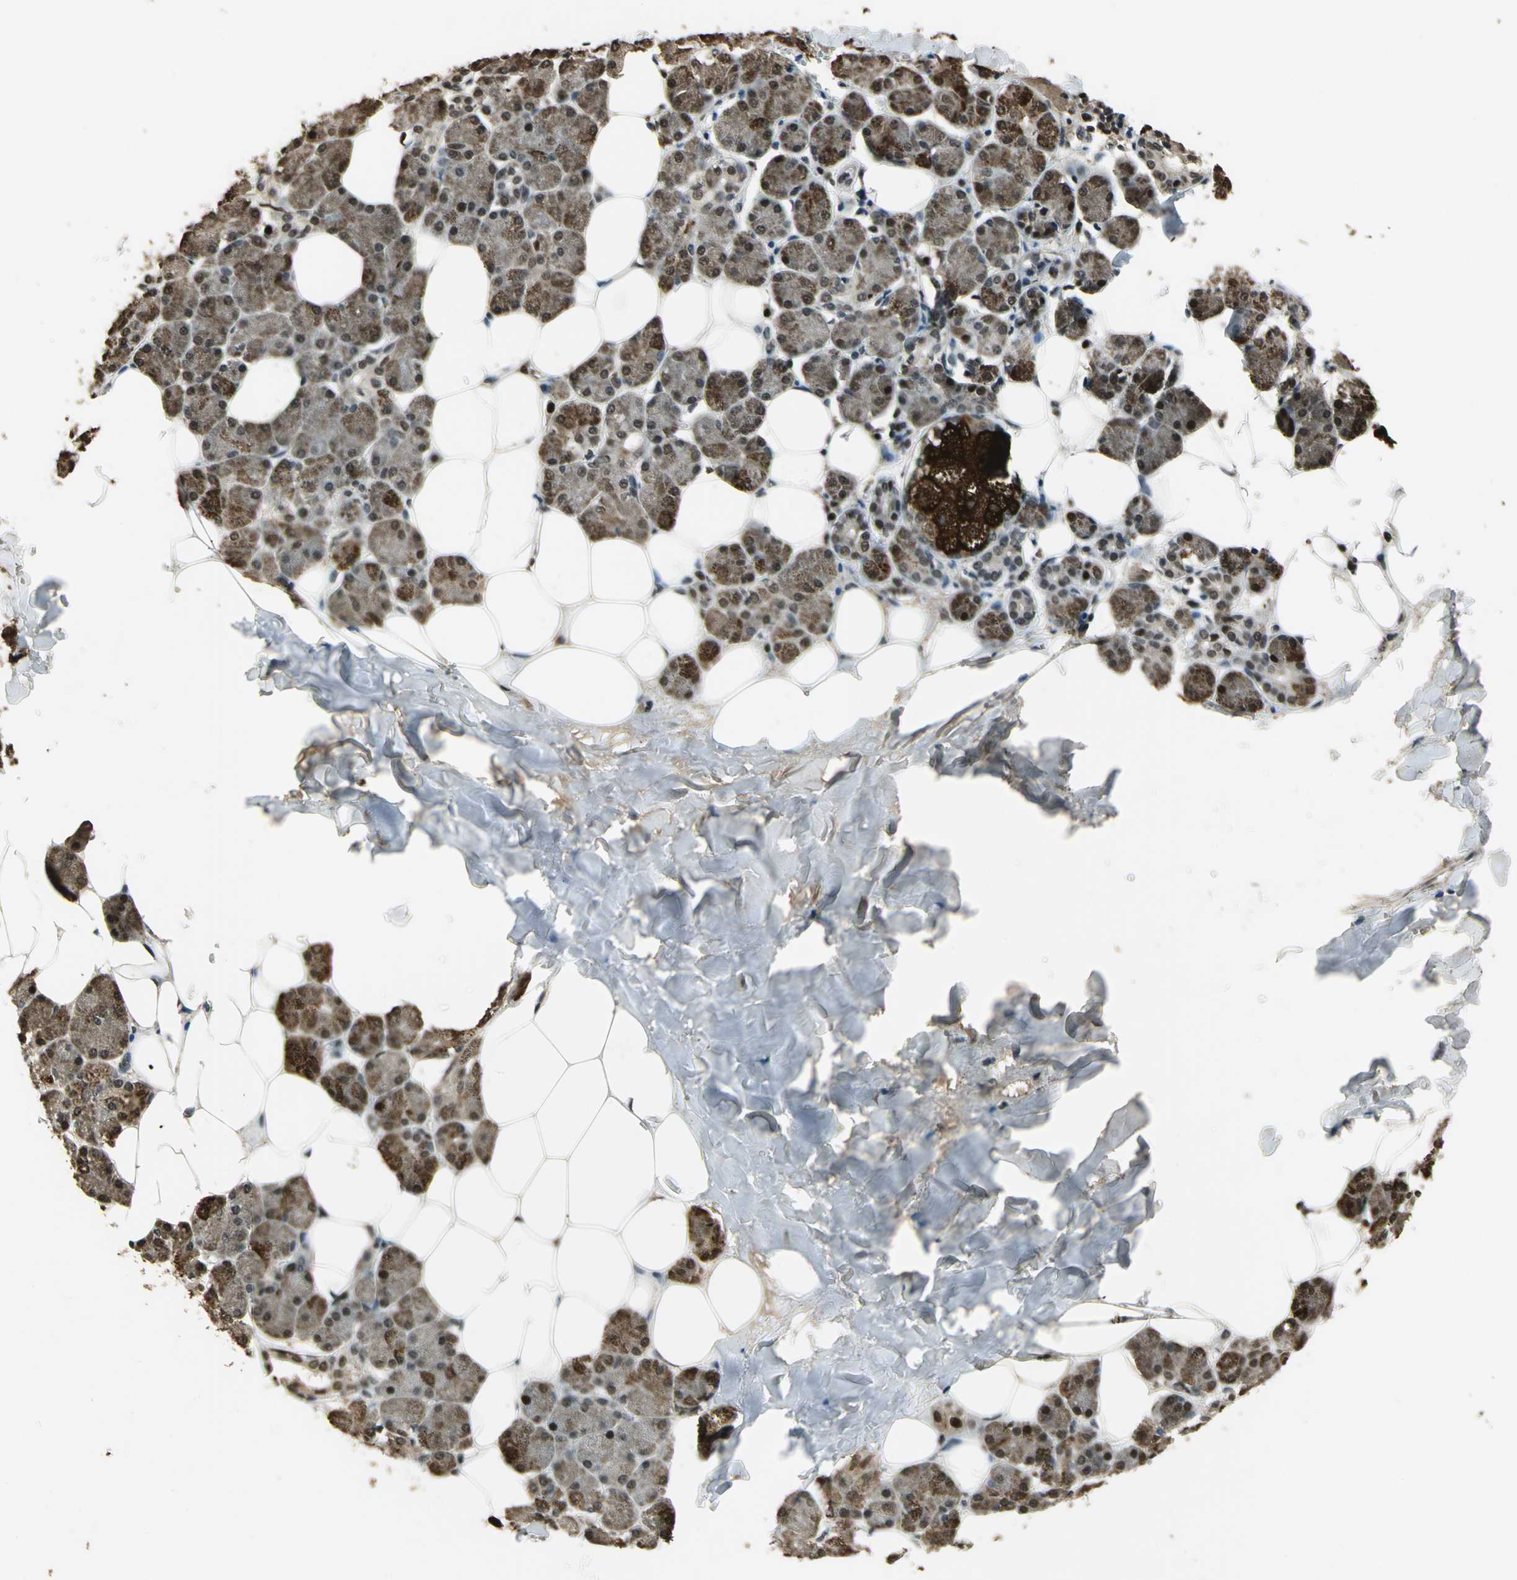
{"staining": {"intensity": "moderate", "quantity": ">75%", "location": "cytoplasmic/membranous,nuclear"}, "tissue": "salivary gland", "cell_type": "Glandular cells", "image_type": "normal", "snomed": [{"axis": "morphology", "description": "Normal tissue, NOS"}, {"axis": "morphology", "description": "Adenoma, NOS"}, {"axis": "topography", "description": "Salivary gland"}], "caption": "A photomicrograph of human salivary gland stained for a protein demonstrates moderate cytoplasmic/membranous,nuclear brown staining in glandular cells.", "gene": "MIS18BP1", "patient": {"sex": "female", "age": 32}}